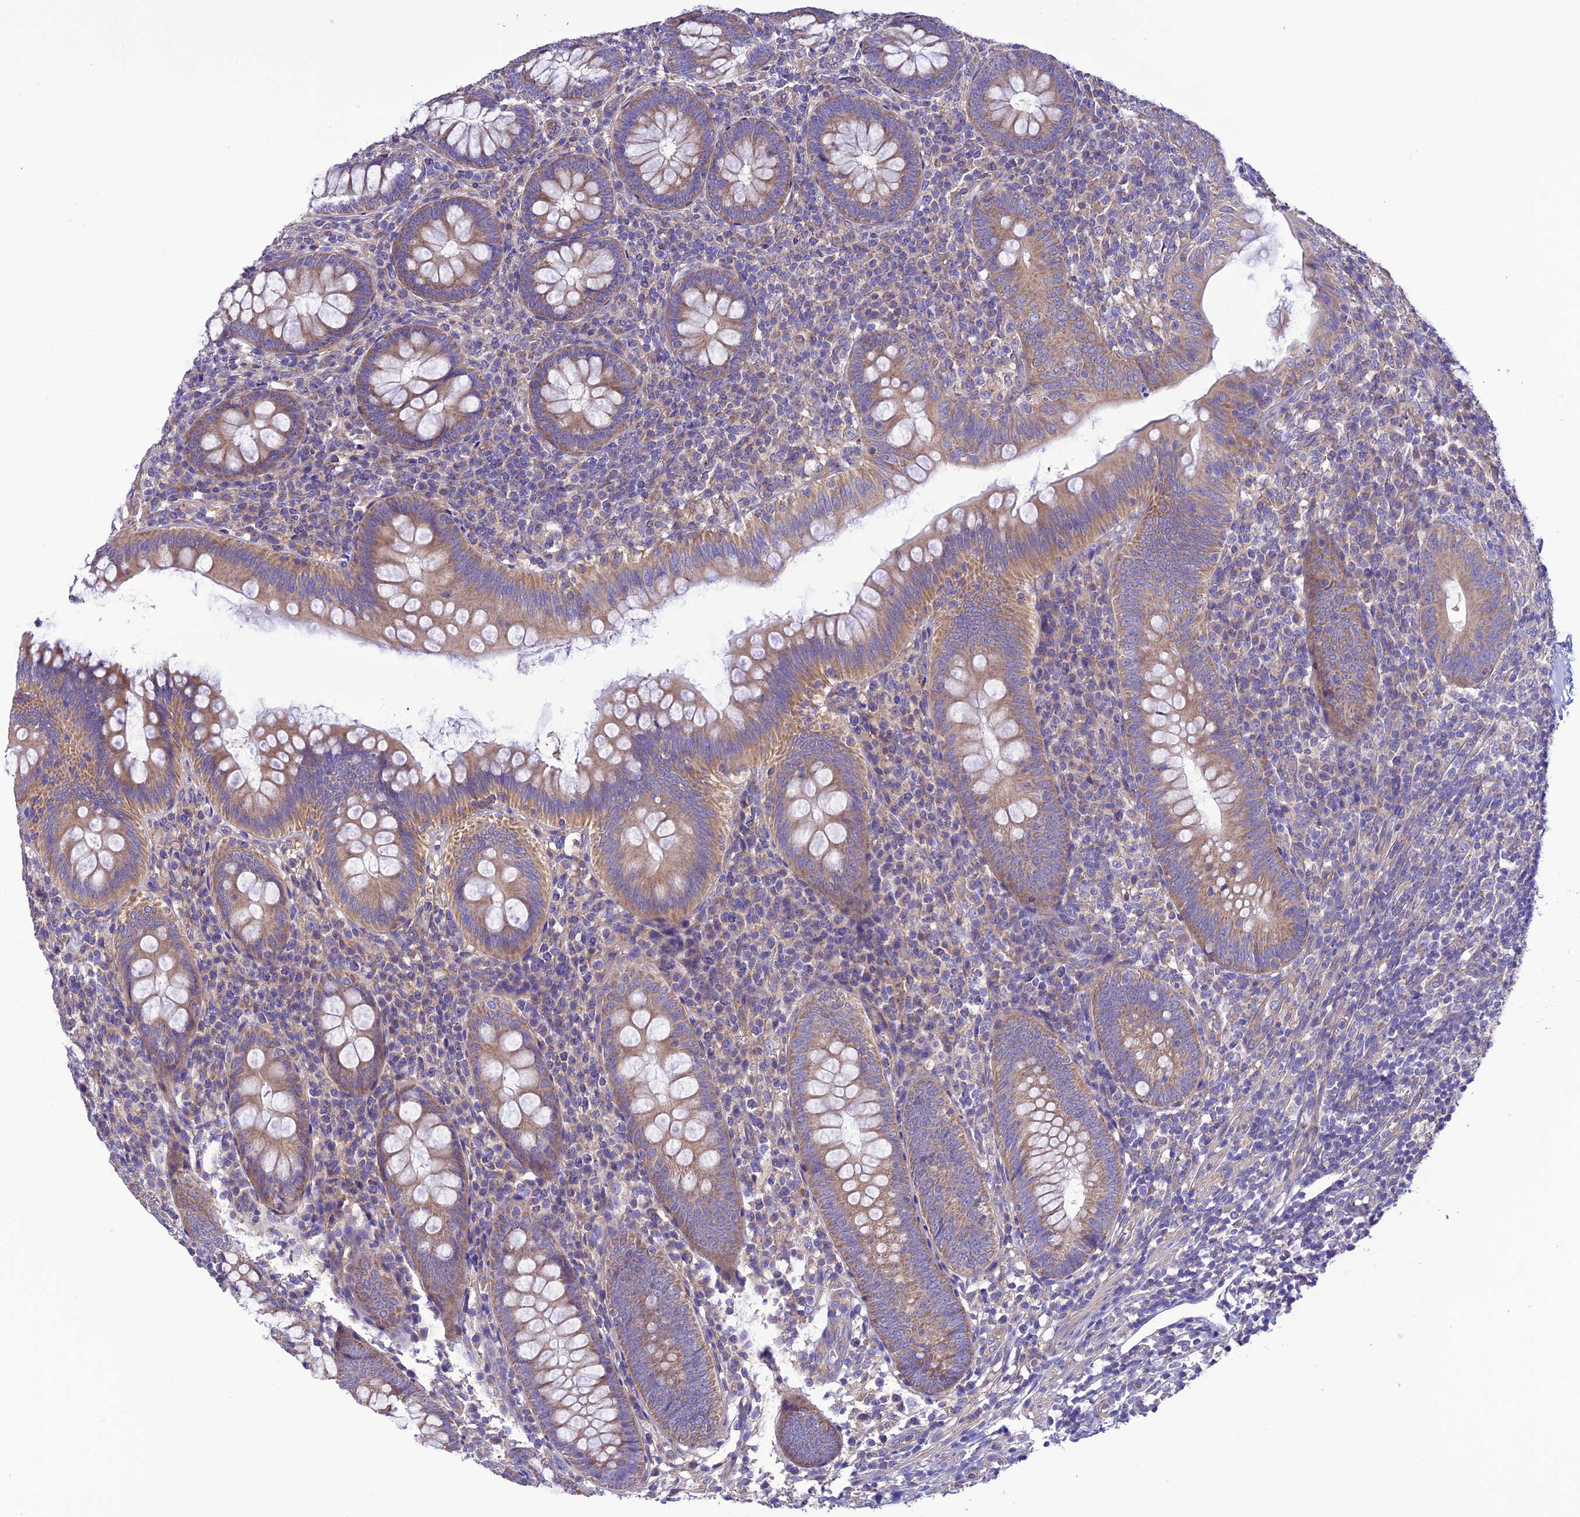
{"staining": {"intensity": "moderate", "quantity": ">75%", "location": "cytoplasmic/membranous"}, "tissue": "appendix", "cell_type": "Glandular cells", "image_type": "normal", "snomed": [{"axis": "morphology", "description": "Normal tissue, NOS"}, {"axis": "topography", "description": "Appendix"}], "caption": "A high-resolution image shows immunohistochemistry staining of normal appendix, which reveals moderate cytoplasmic/membranous staining in about >75% of glandular cells.", "gene": "MAP3K12", "patient": {"sex": "male", "age": 14}}